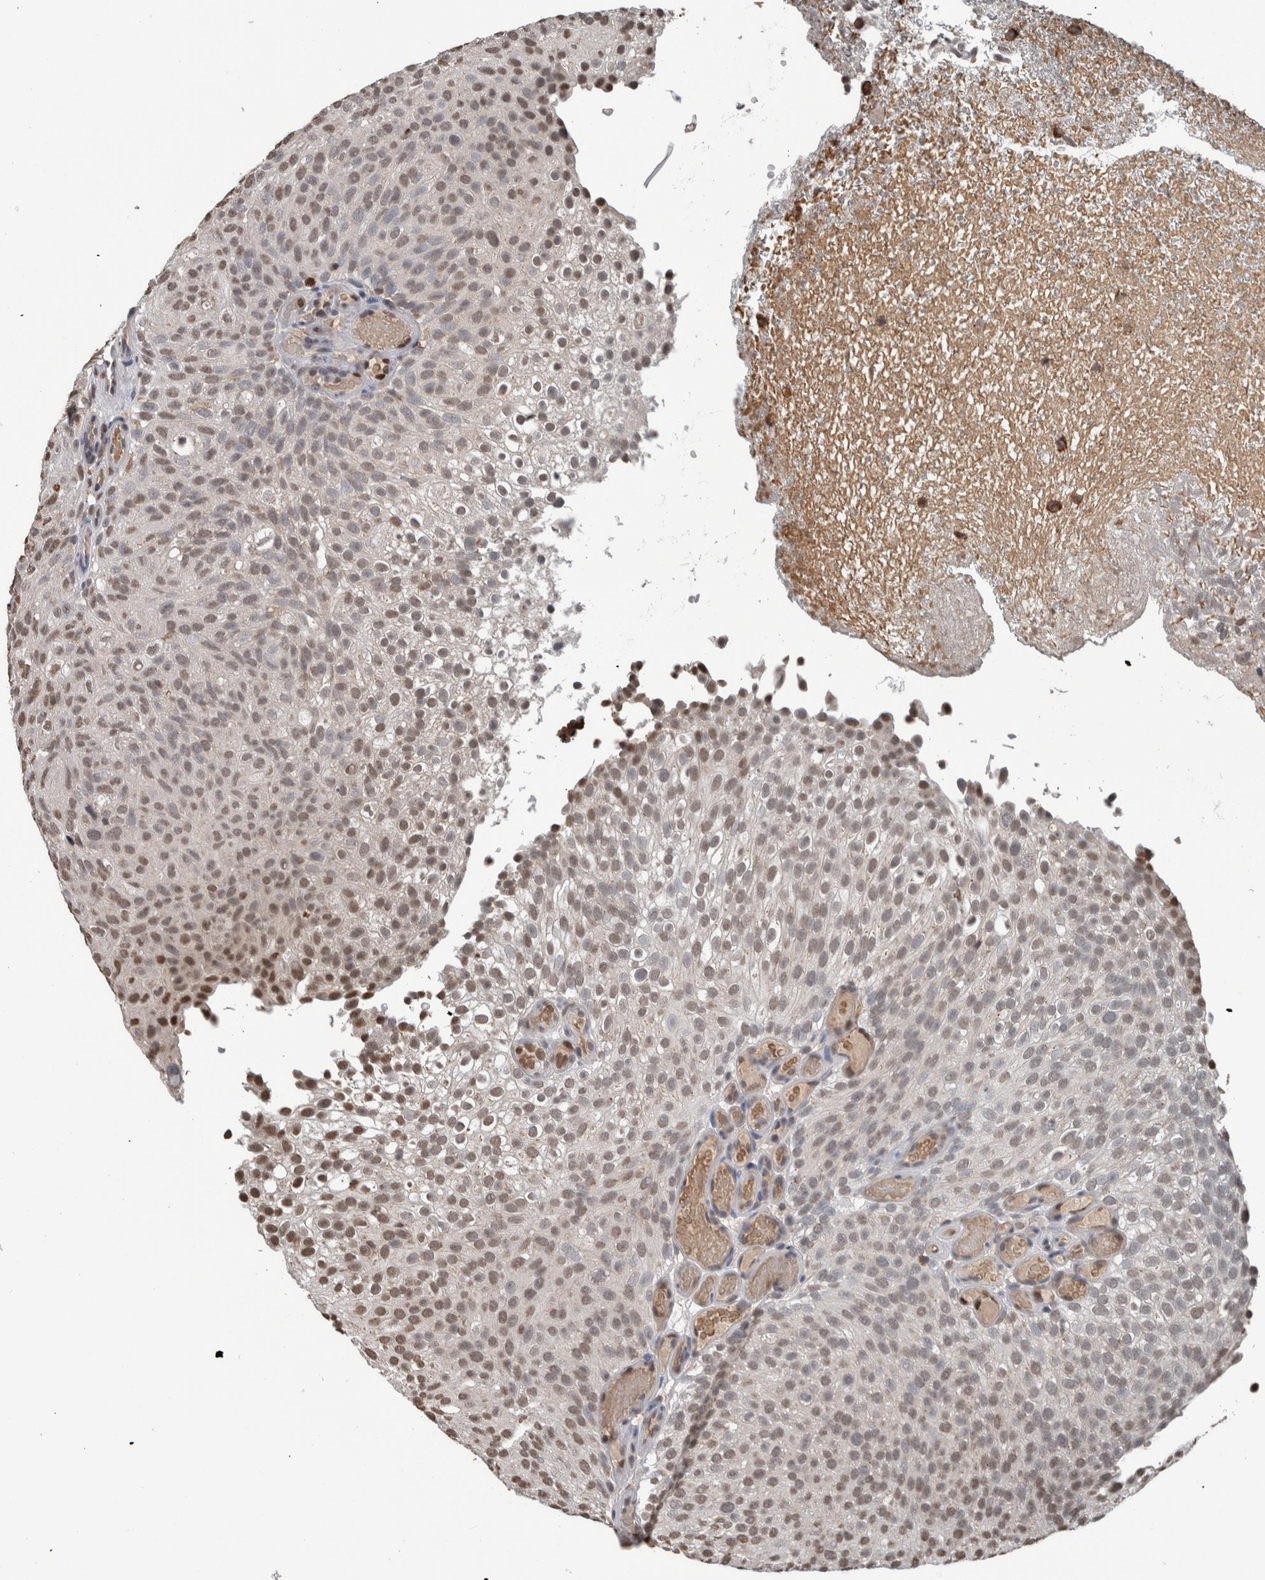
{"staining": {"intensity": "moderate", "quantity": "25%-75%", "location": "nuclear"}, "tissue": "urothelial cancer", "cell_type": "Tumor cells", "image_type": "cancer", "snomed": [{"axis": "morphology", "description": "Urothelial carcinoma, Low grade"}, {"axis": "topography", "description": "Urinary bladder"}], "caption": "Urothelial cancer tissue exhibits moderate nuclear staining in approximately 25%-75% of tumor cells, visualized by immunohistochemistry. Nuclei are stained in blue.", "gene": "MAFF", "patient": {"sex": "male", "age": 78}}